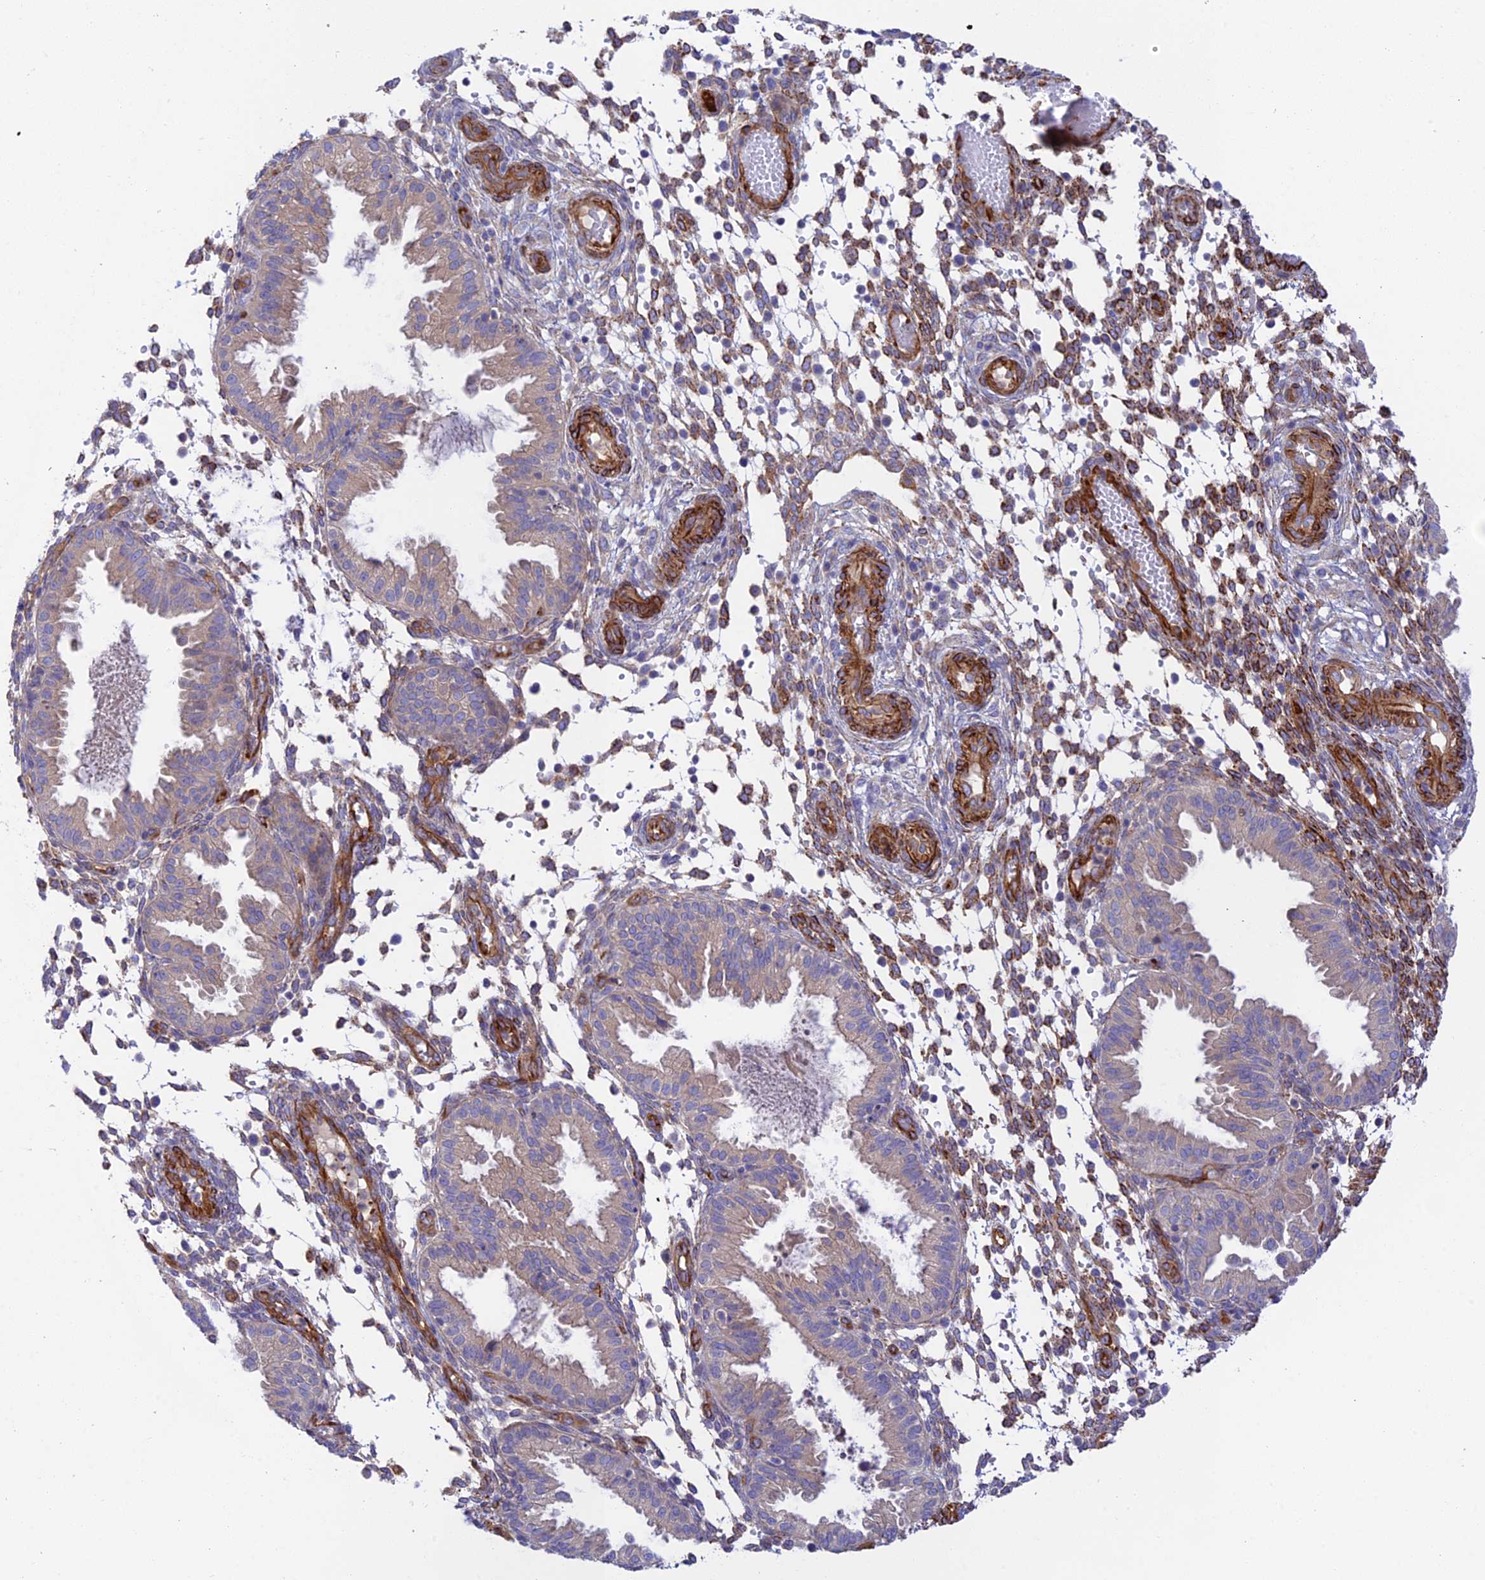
{"staining": {"intensity": "moderate", "quantity": "25%-75%", "location": "cytoplasmic/membranous"}, "tissue": "endometrium", "cell_type": "Cells in endometrial stroma", "image_type": "normal", "snomed": [{"axis": "morphology", "description": "Normal tissue, NOS"}, {"axis": "topography", "description": "Endometrium"}], "caption": "The photomicrograph demonstrates a brown stain indicating the presence of a protein in the cytoplasmic/membranous of cells in endometrial stroma in endometrium.", "gene": "MYO9A", "patient": {"sex": "female", "age": 33}}